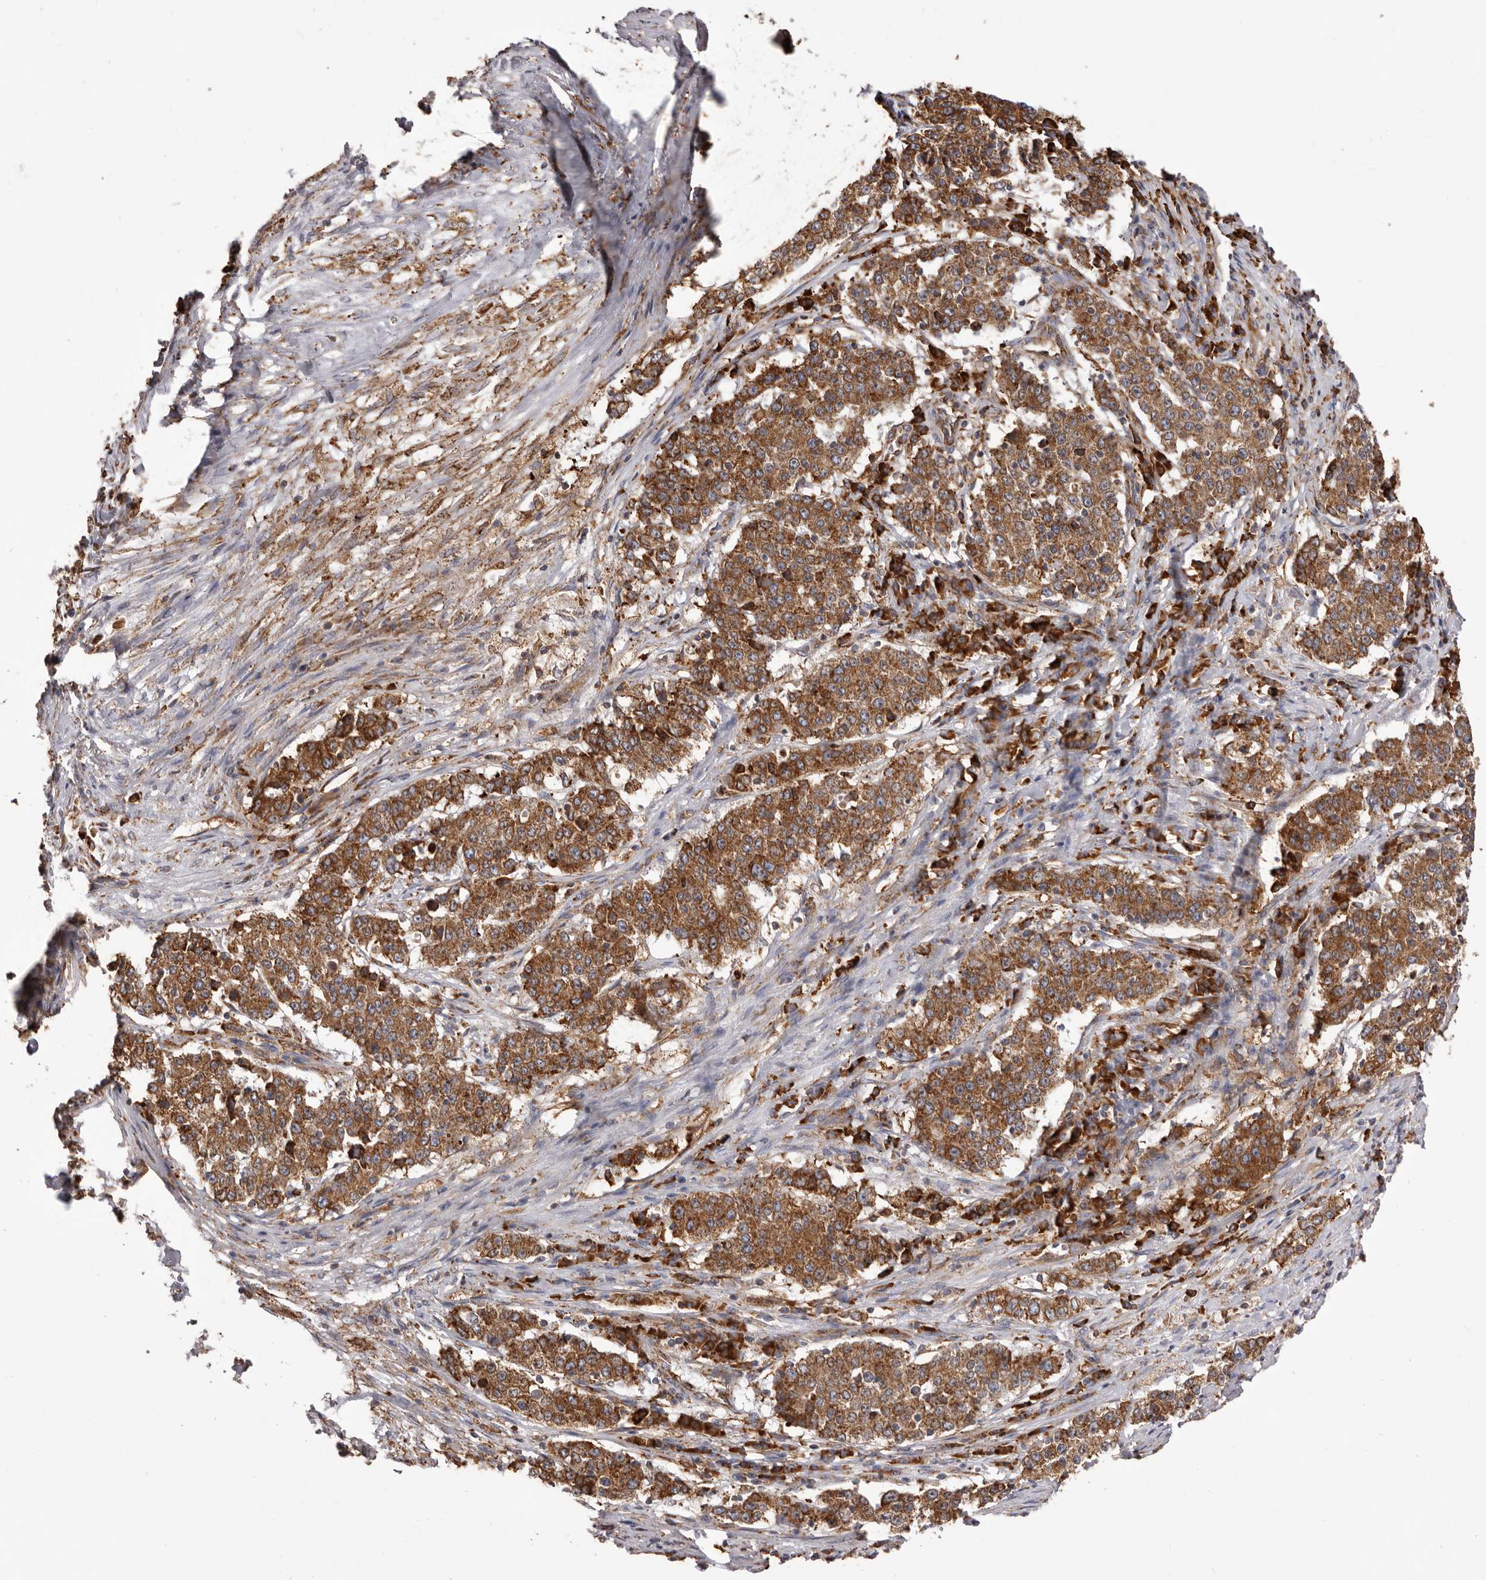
{"staining": {"intensity": "moderate", "quantity": ">75%", "location": "cytoplasmic/membranous"}, "tissue": "stomach cancer", "cell_type": "Tumor cells", "image_type": "cancer", "snomed": [{"axis": "morphology", "description": "Adenocarcinoma, NOS"}, {"axis": "topography", "description": "Stomach"}], "caption": "Moderate cytoplasmic/membranous protein expression is identified in about >75% of tumor cells in adenocarcinoma (stomach).", "gene": "QRSL1", "patient": {"sex": "male", "age": 59}}